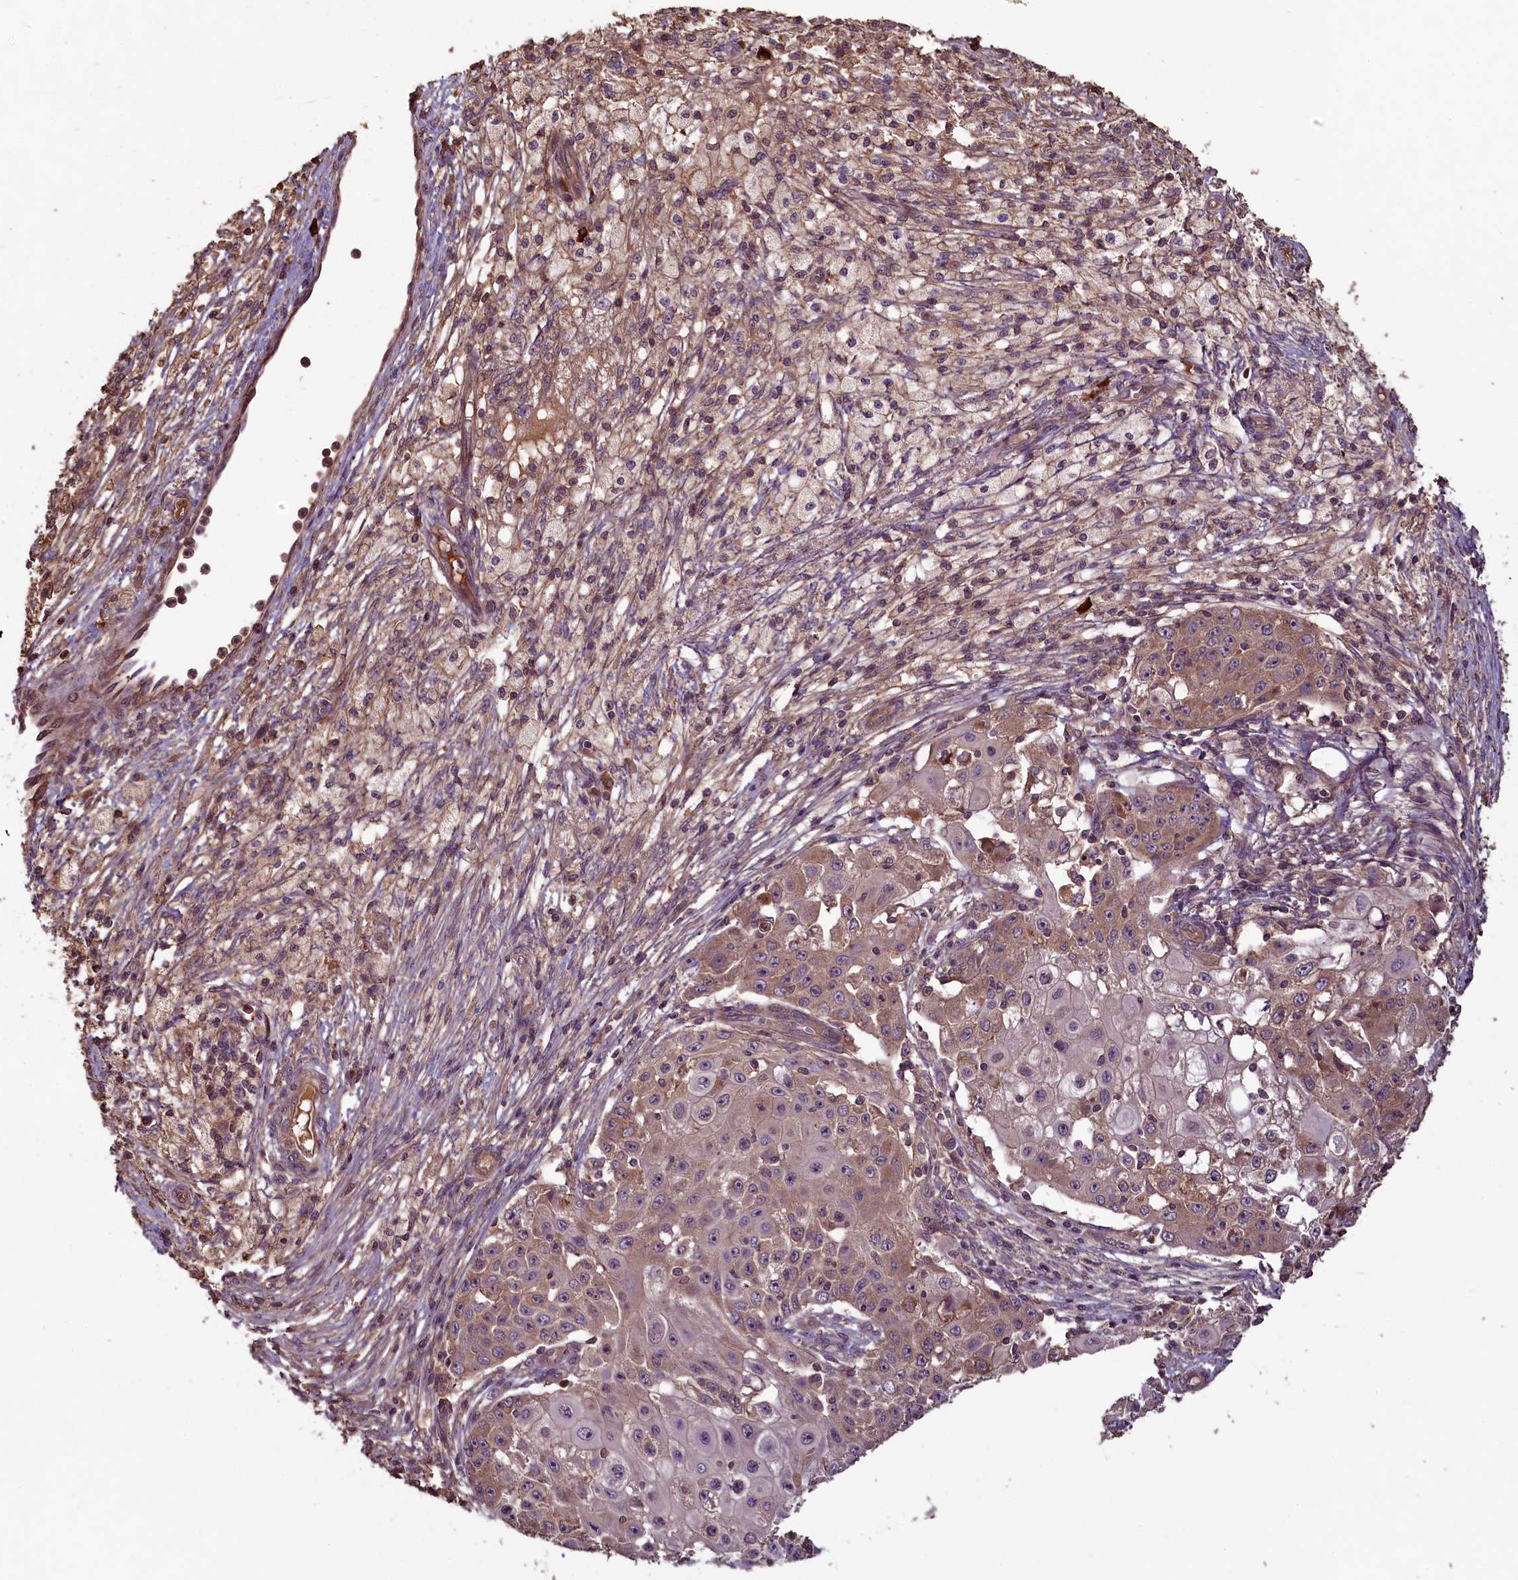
{"staining": {"intensity": "moderate", "quantity": ">75%", "location": "cytoplasmic/membranous"}, "tissue": "ovarian cancer", "cell_type": "Tumor cells", "image_type": "cancer", "snomed": [{"axis": "morphology", "description": "Carcinoma, endometroid"}, {"axis": "topography", "description": "Ovary"}], "caption": "DAB (3,3'-diaminobenzidine) immunohistochemical staining of human ovarian cancer (endometroid carcinoma) demonstrates moderate cytoplasmic/membranous protein expression in approximately >75% of tumor cells. The protein is shown in brown color, while the nuclei are stained blue.", "gene": "NUDT6", "patient": {"sex": "female", "age": 42}}